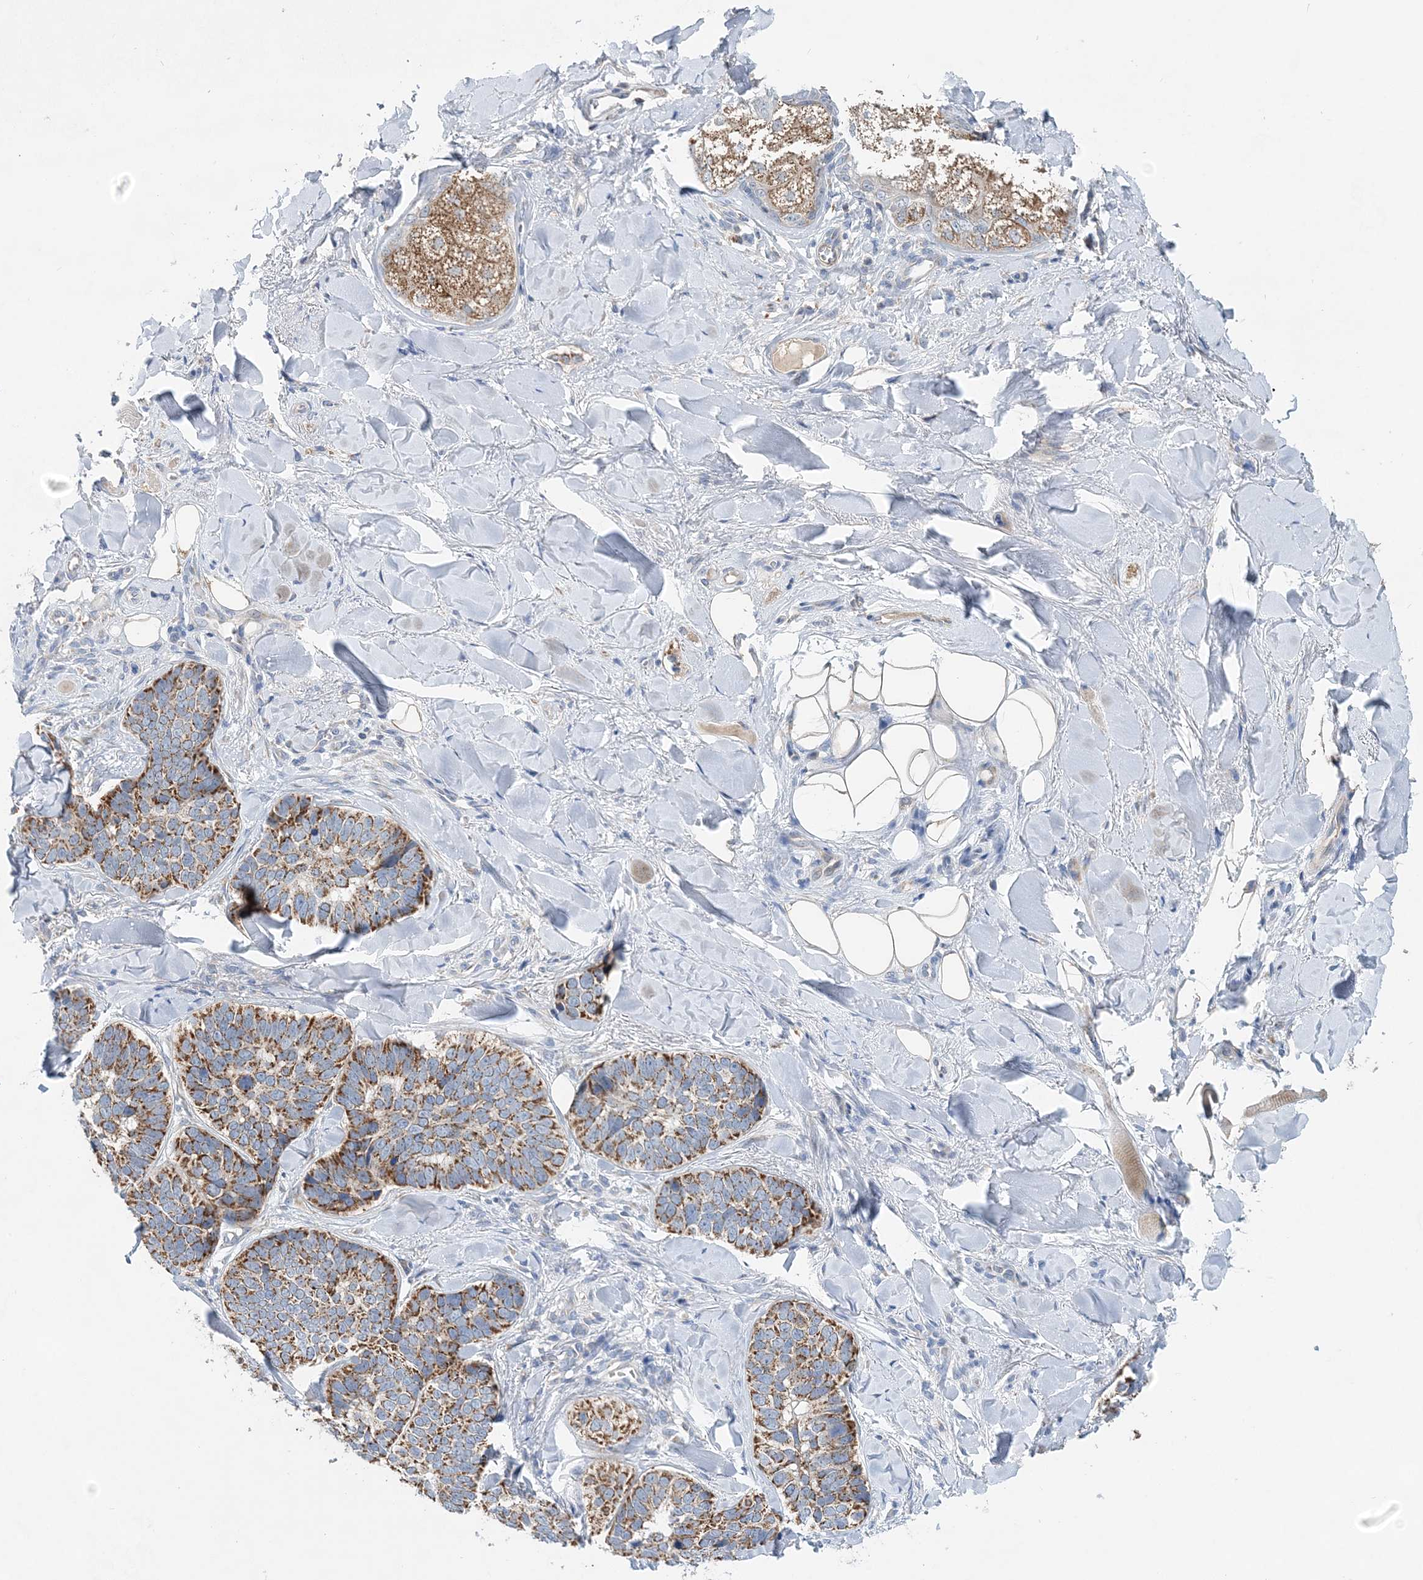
{"staining": {"intensity": "moderate", "quantity": ">75%", "location": "cytoplasmic/membranous"}, "tissue": "skin cancer", "cell_type": "Tumor cells", "image_type": "cancer", "snomed": [{"axis": "morphology", "description": "Basal cell carcinoma"}, {"axis": "topography", "description": "Skin"}], "caption": "Immunohistochemical staining of skin cancer exhibits medium levels of moderate cytoplasmic/membranous staining in about >75% of tumor cells.", "gene": "TRAPPC13", "patient": {"sex": "male", "age": 62}}